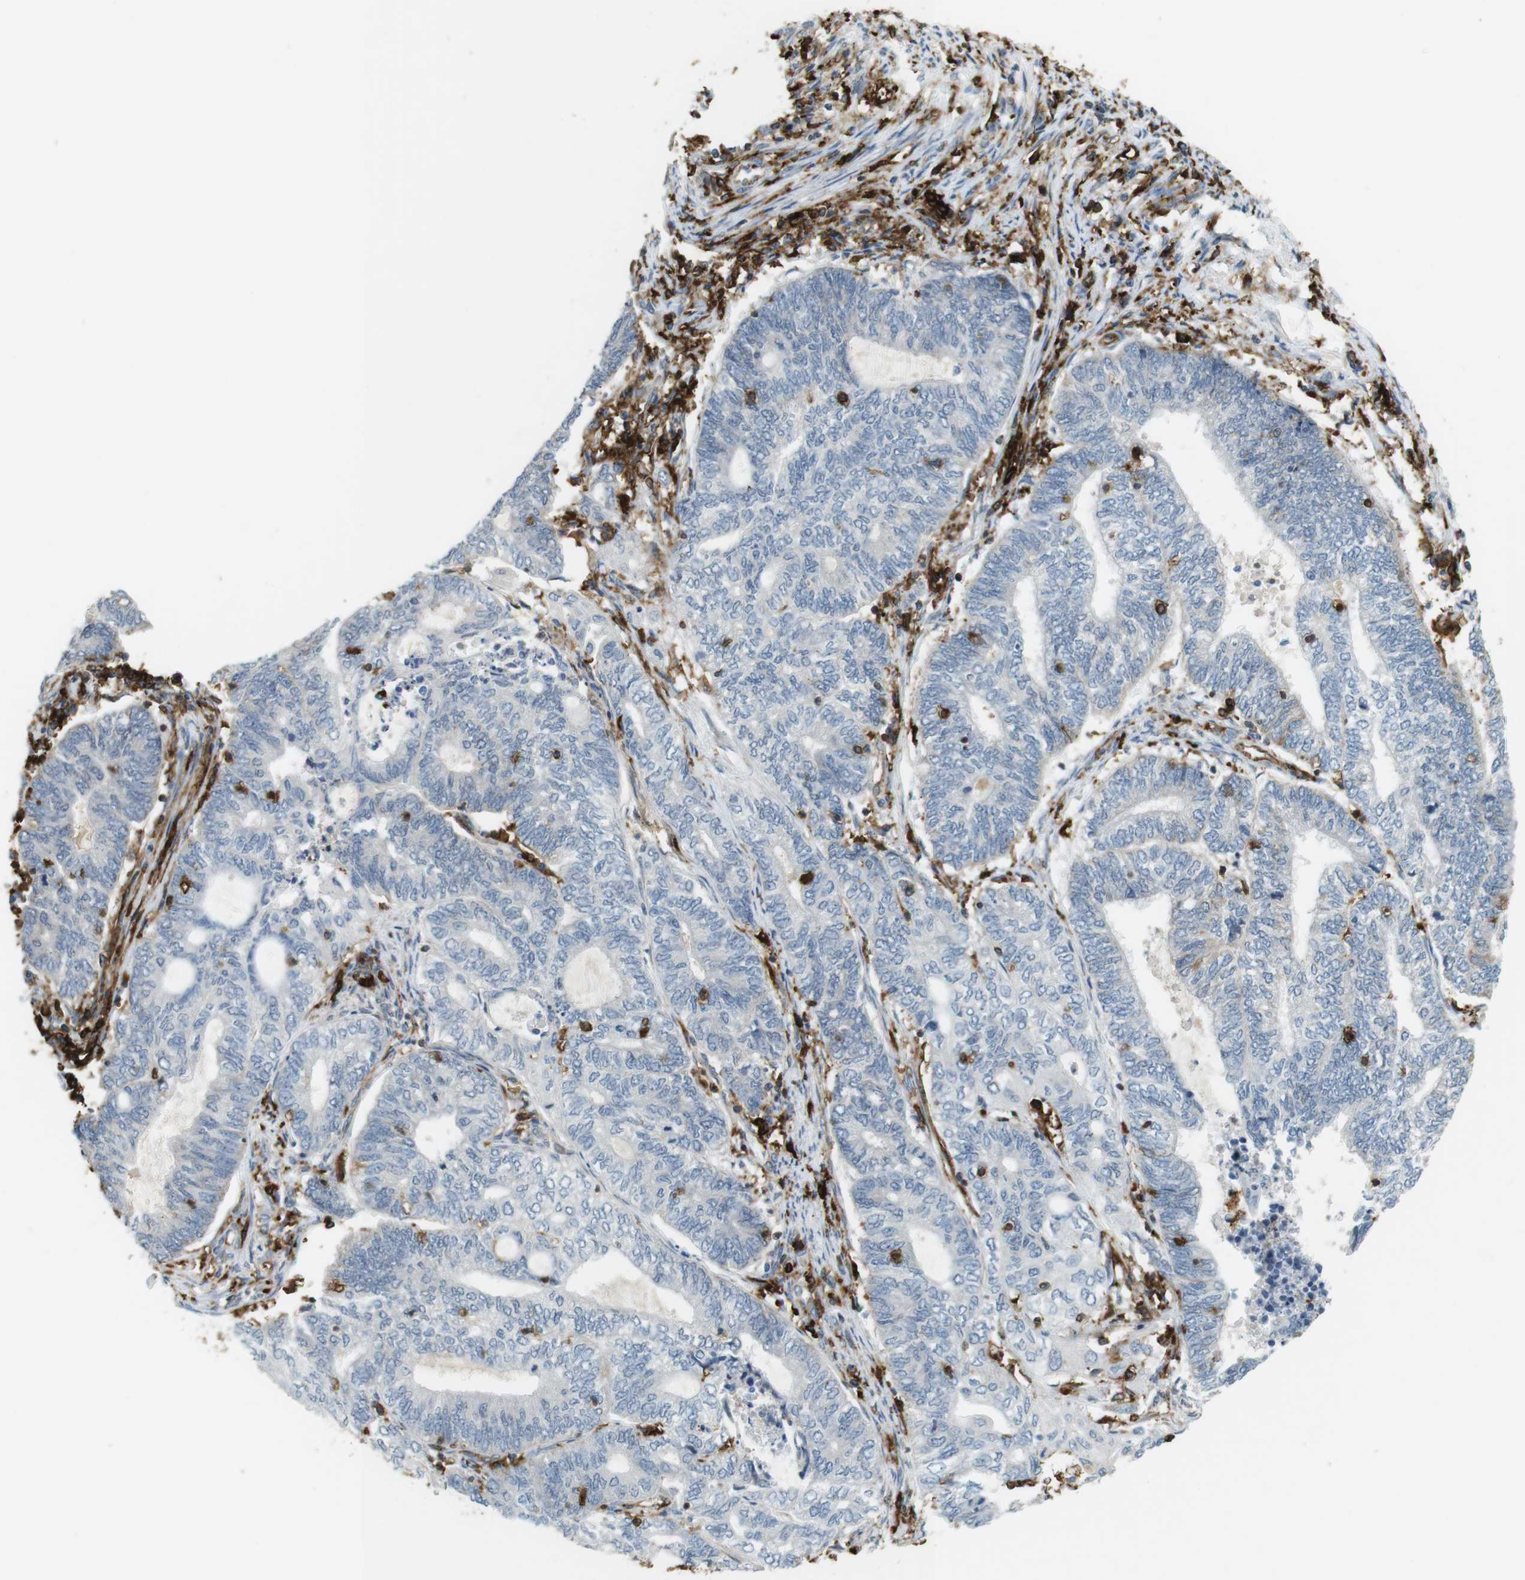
{"staining": {"intensity": "negative", "quantity": "none", "location": "none"}, "tissue": "endometrial cancer", "cell_type": "Tumor cells", "image_type": "cancer", "snomed": [{"axis": "morphology", "description": "Adenocarcinoma, NOS"}, {"axis": "topography", "description": "Uterus"}, {"axis": "topography", "description": "Endometrium"}], "caption": "The micrograph demonstrates no significant positivity in tumor cells of endometrial cancer.", "gene": "HLA-DRA", "patient": {"sex": "female", "age": 70}}